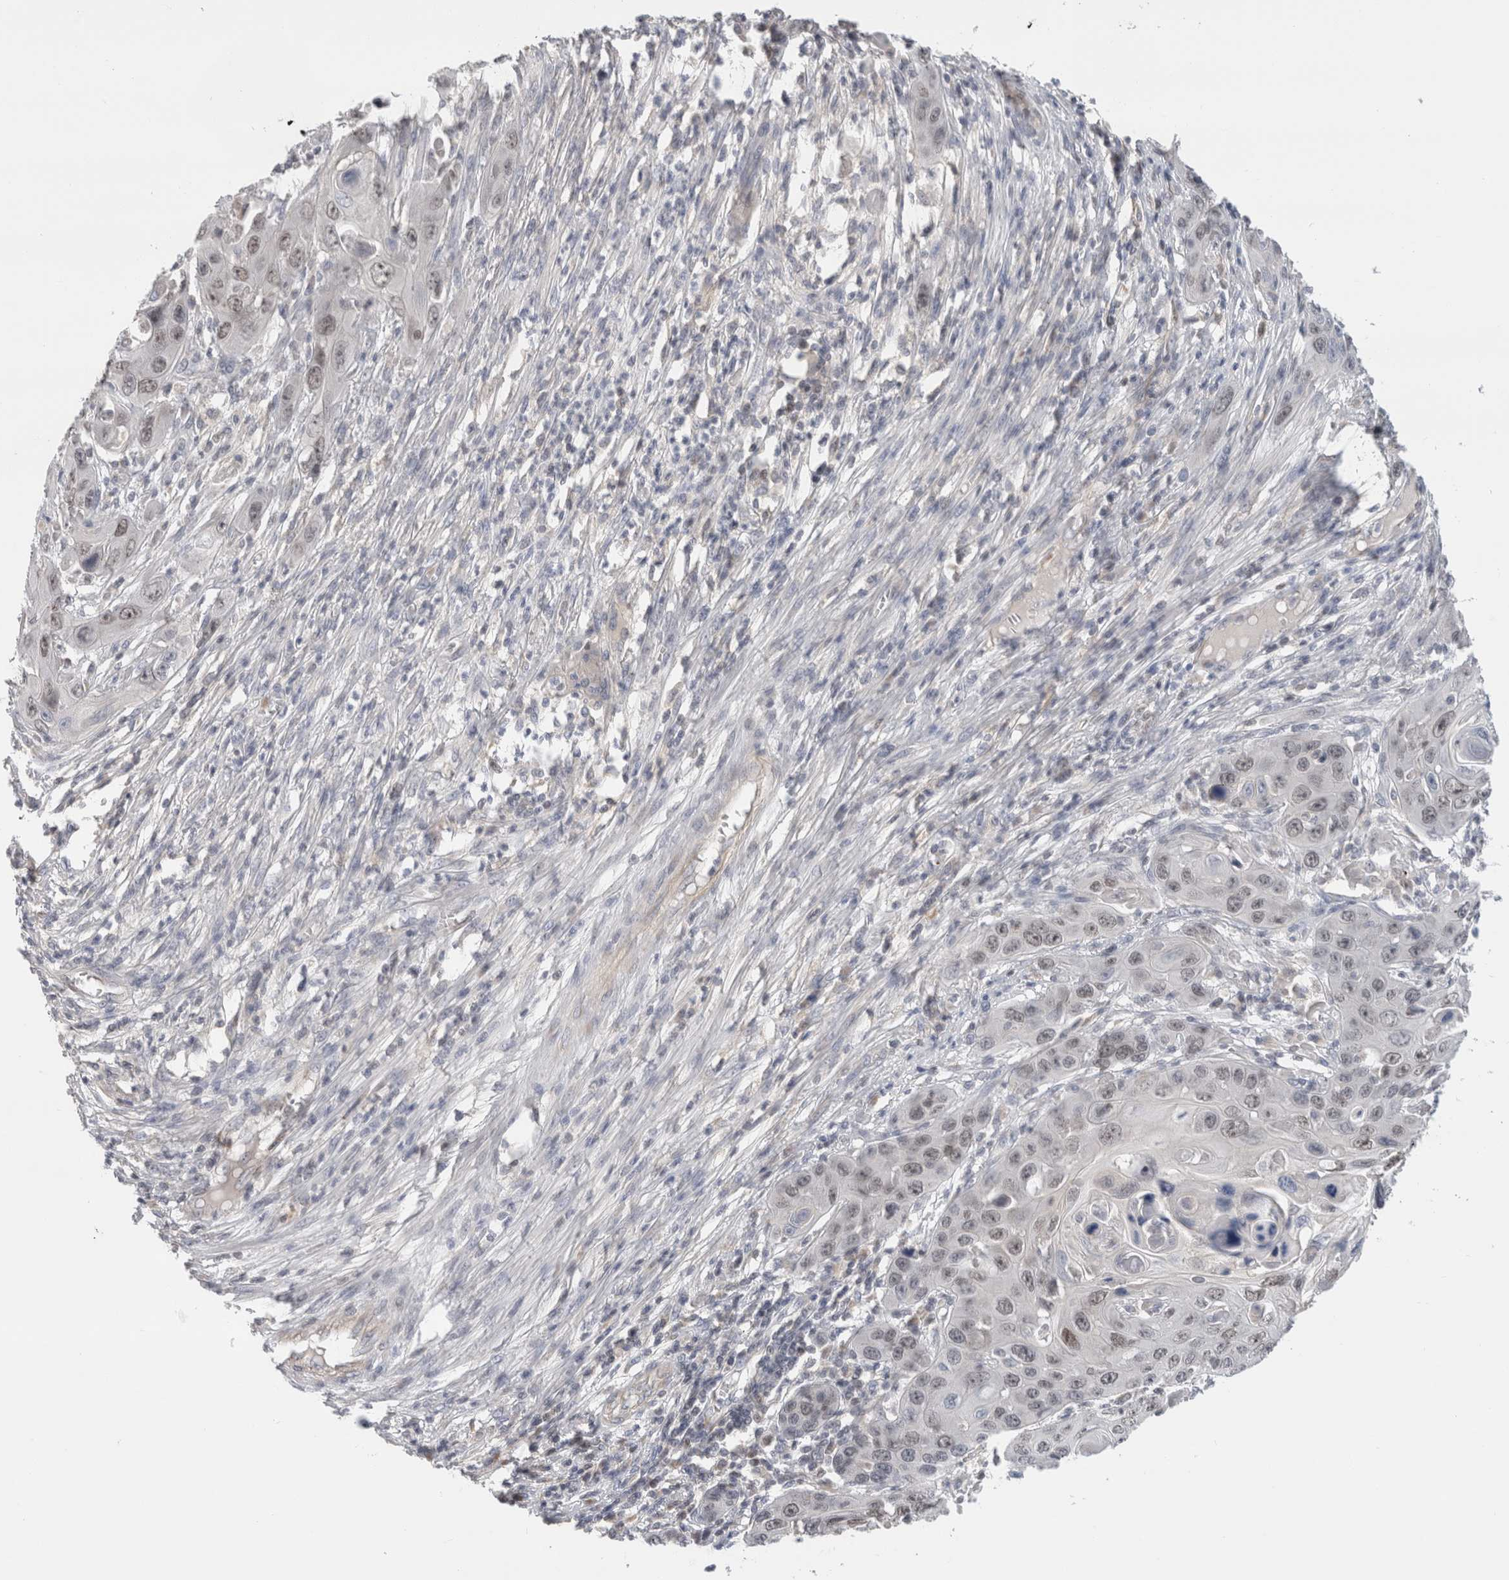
{"staining": {"intensity": "weak", "quantity": "25%-75%", "location": "nuclear"}, "tissue": "skin cancer", "cell_type": "Tumor cells", "image_type": "cancer", "snomed": [{"axis": "morphology", "description": "Squamous cell carcinoma, NOS"}, {"axis": "topography", "description": "Skin"}], "caption": "A histopathology image of human skin cancer (squamous cell carcinoma) stained for a protein reveals weak nuclear brown staining in tumor cells.", "gene": "SYTL5", "patient": {"sex": "male", "age": 55}}